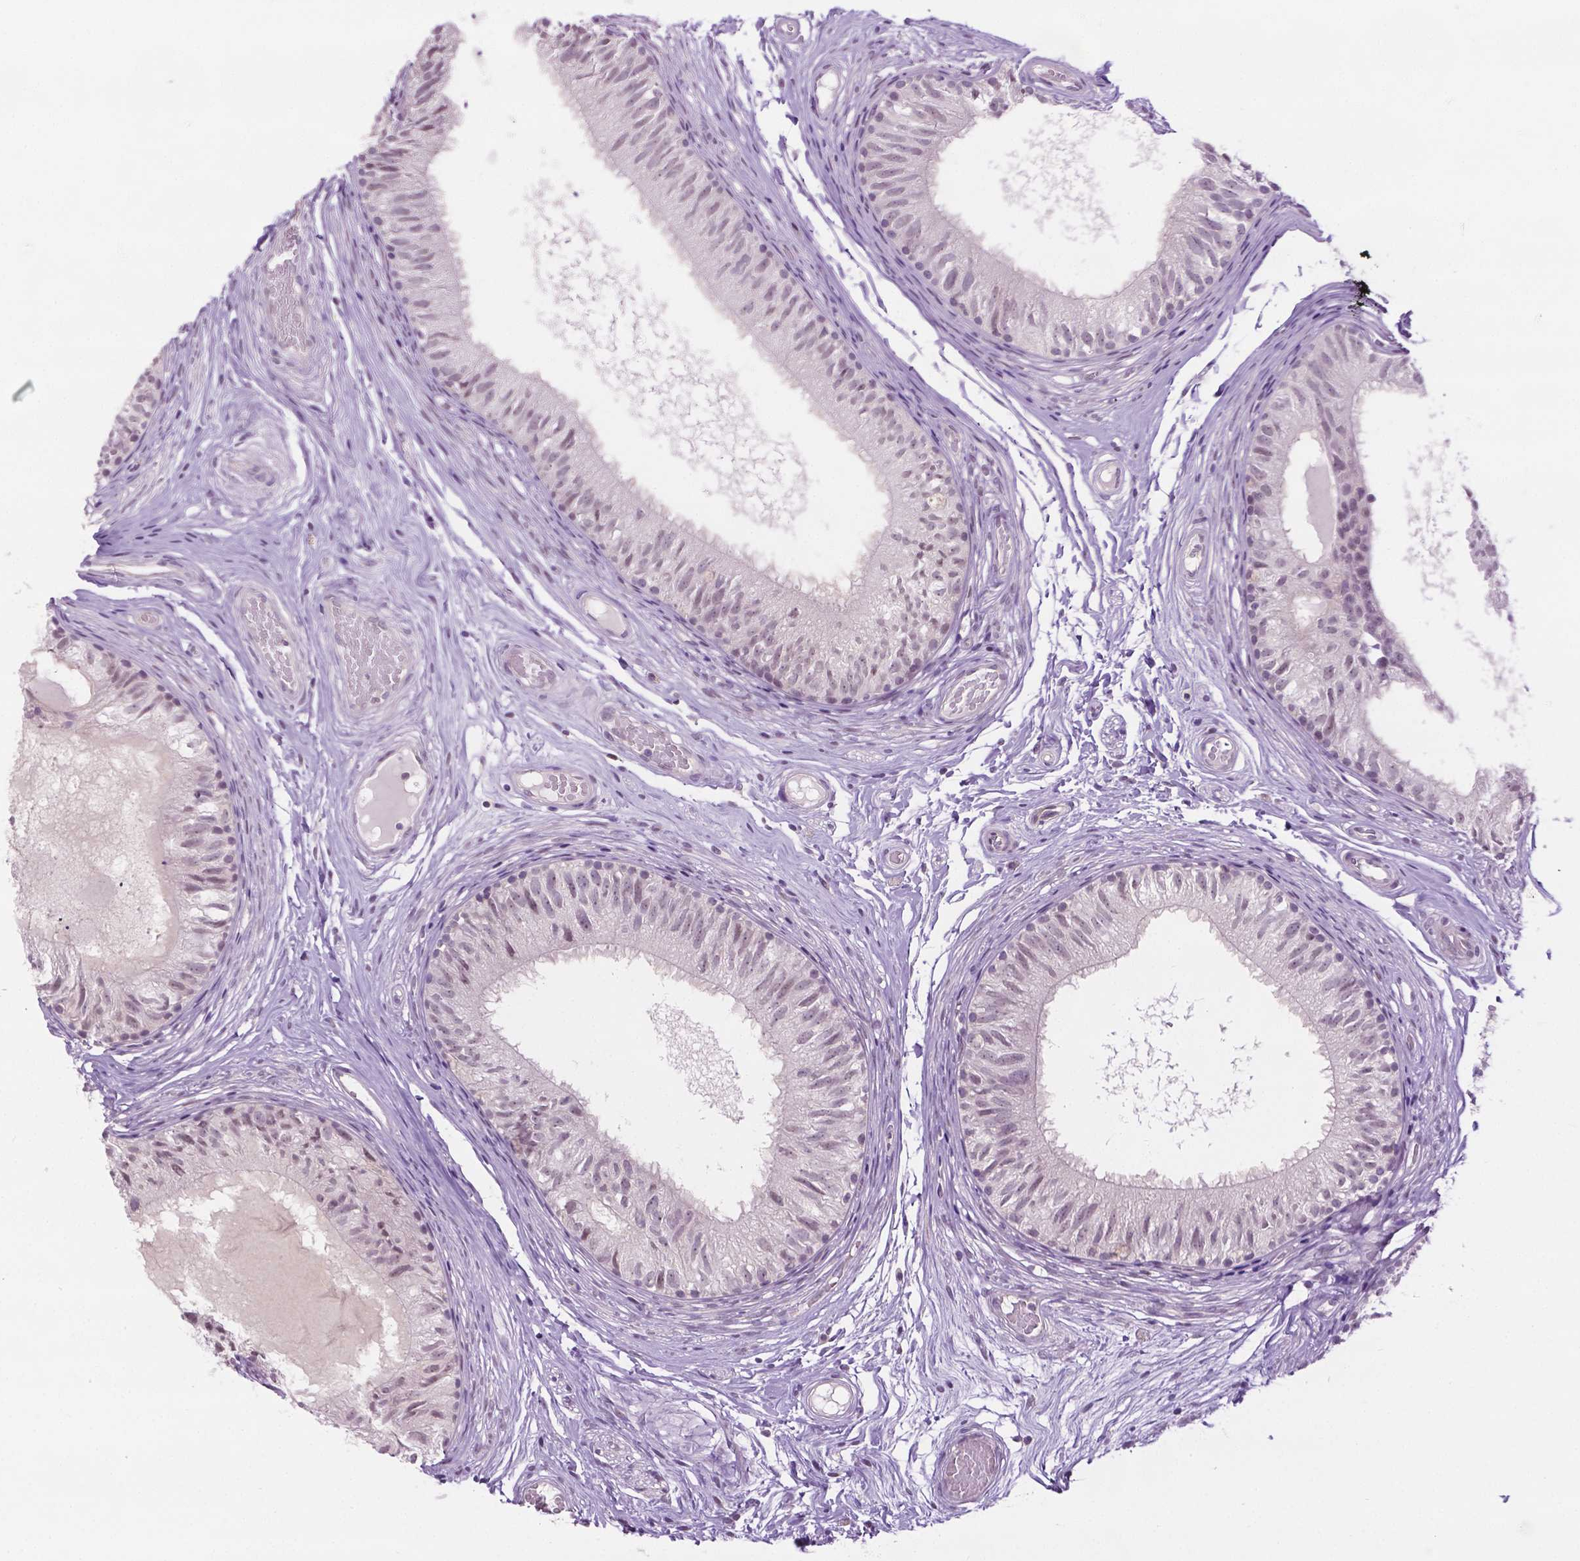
{"staining": {"intensity": "negative", "quantity": "none", "location": "none"}, "tissue": "epididymis", "cell_type": "Glandular cells", "image_type": "normal", "snomed": [{"axis": "morphology", "description": "Normal tissue, NOS"}, {"axis": "topography", "description": "Epididymis"}], "caption": "A micrograph of human epididymis is negative for staining in glandular cells.", "gene": "DENND4A", "patient": {"sex": "male", "age": 29}}